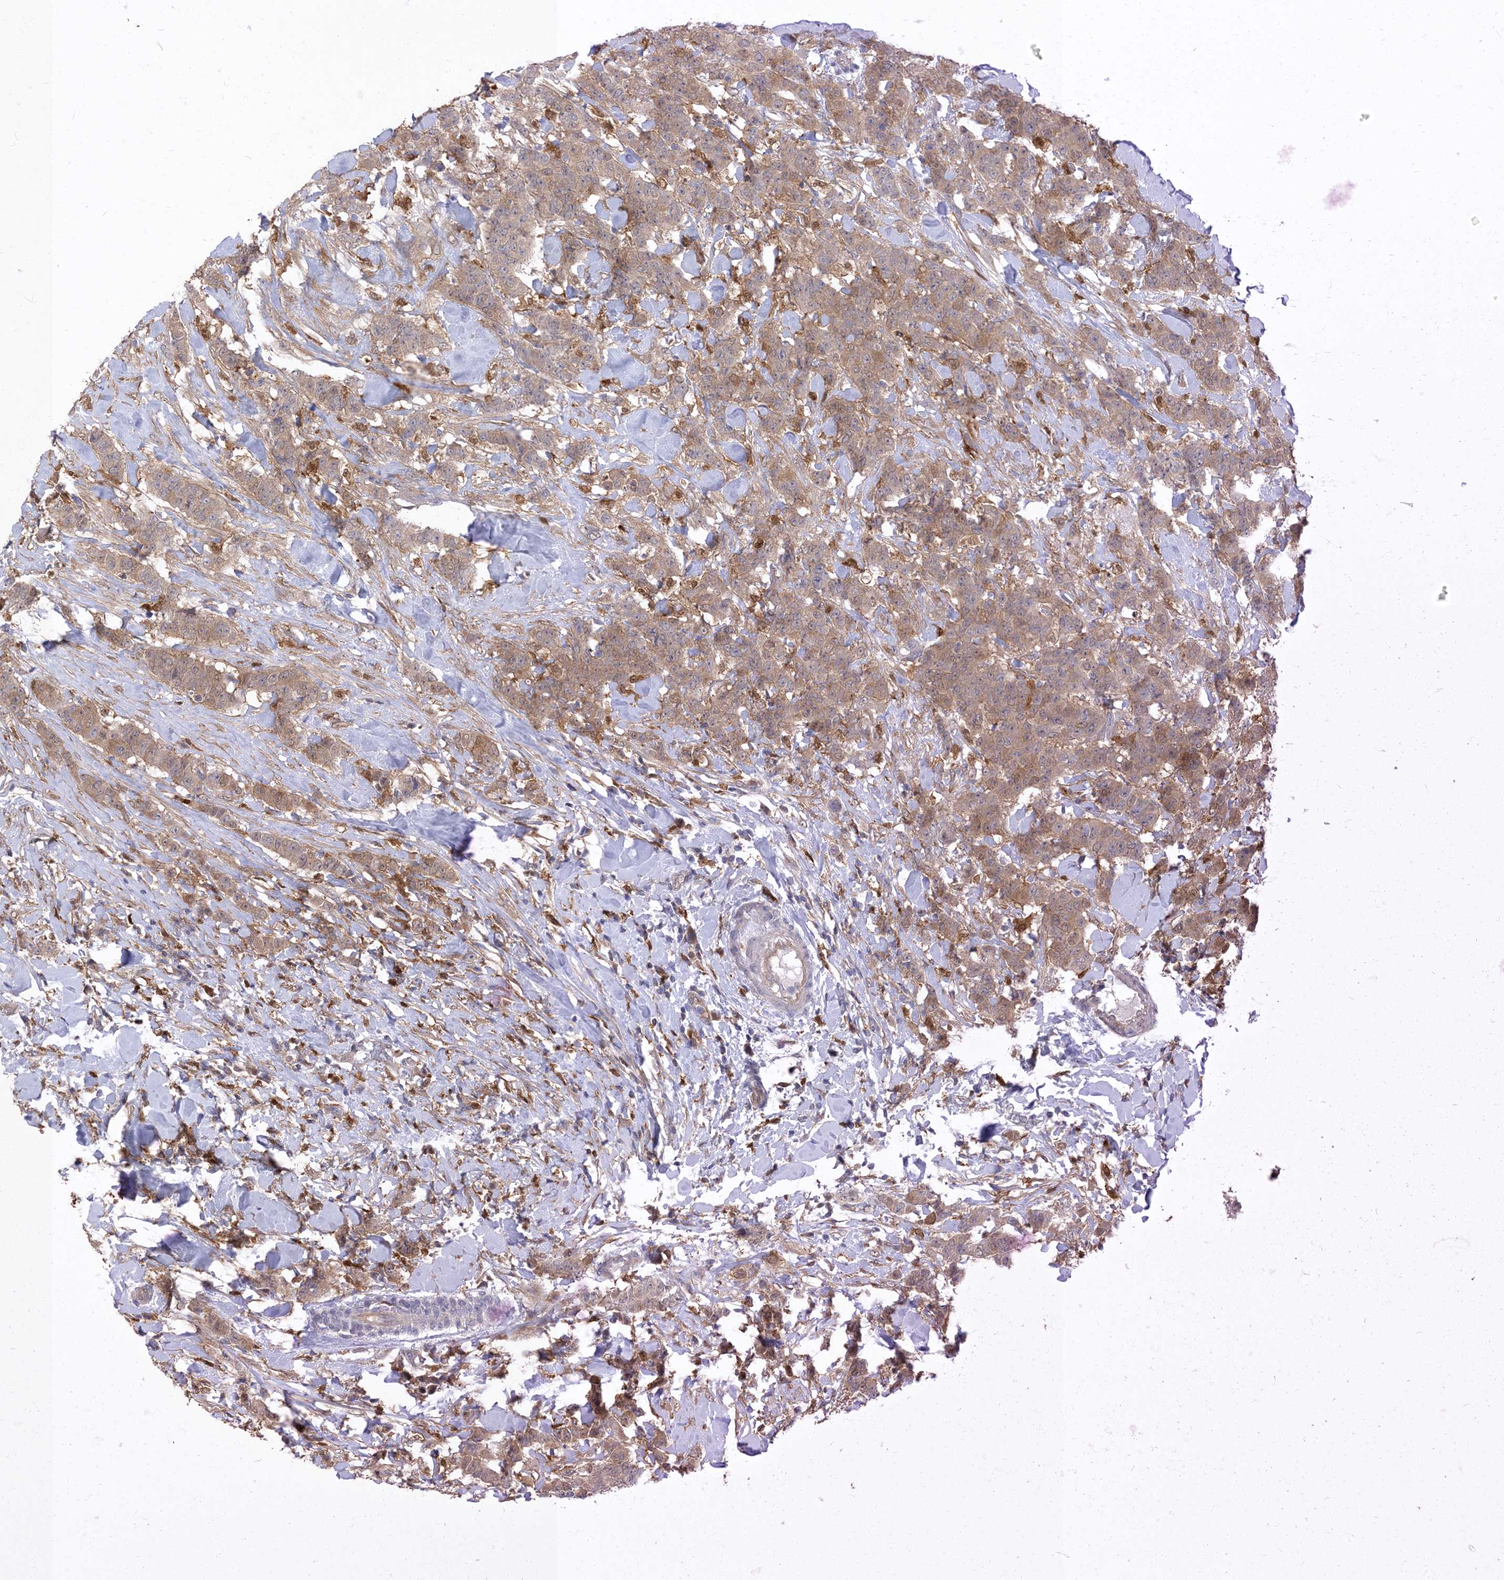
{"staining": {"intensity": "weak", "quantity": ">75%", "location": "cytoplasmic/membranous"}, "tissue": "breast cancer", "cell_type": "Tumor cells", "image_type": "cancer", "snomed": [{"axis": "morphology", "description": "Duct carcinoma"}, {"axis": "topography", "description": "Breast"}], "caption": "A high-resolution micrograph shows IHC staining of breast invasive ductal carcinoma, which shows weak cytoplasmic/membranous positivity in about >75% of tumor cells.", "gene": "NAGK", "patient": {"sex": "female", "age": 40}}